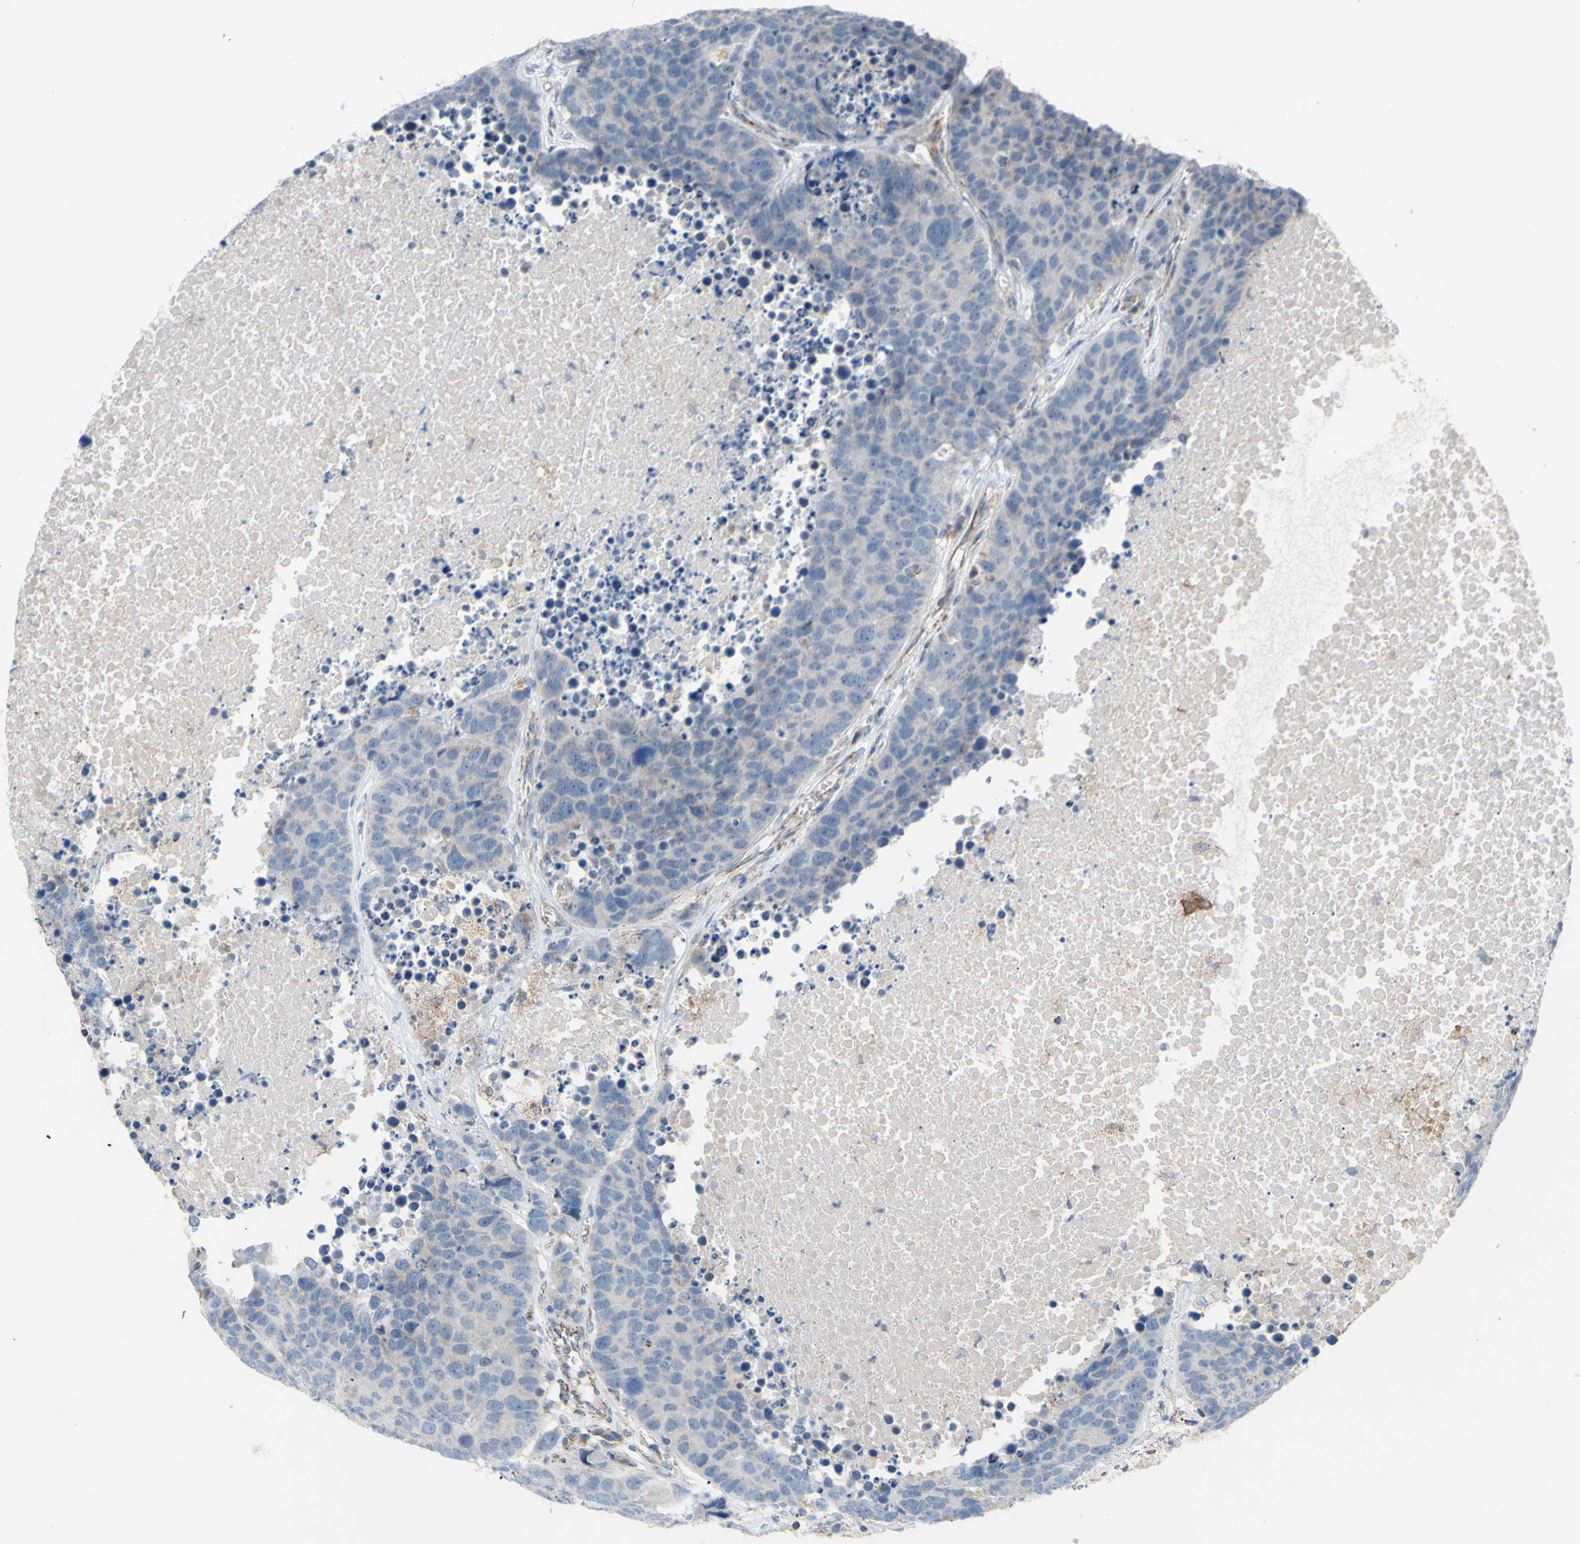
{"staining": {"intensity": "weak", "quantity": "<25%", "location": "cytoplasmic/membranous"}, "tissue": "carcinoid", "cell_type": "Tumor cells", "image_type": "cancer", "snomed": [{"axis": "morphology", "description": "Carcinoid, malignant, NOS"}, {"axis": "topography", "description": "Lung"}], "caption": "Immunohistochemistry image of human carcinoid (malignant) stained for a protein (brown), which reveals no staining in tumor cells.", "gene": "GLT8D1", "patient": {"sex": "male", "age": 60}}